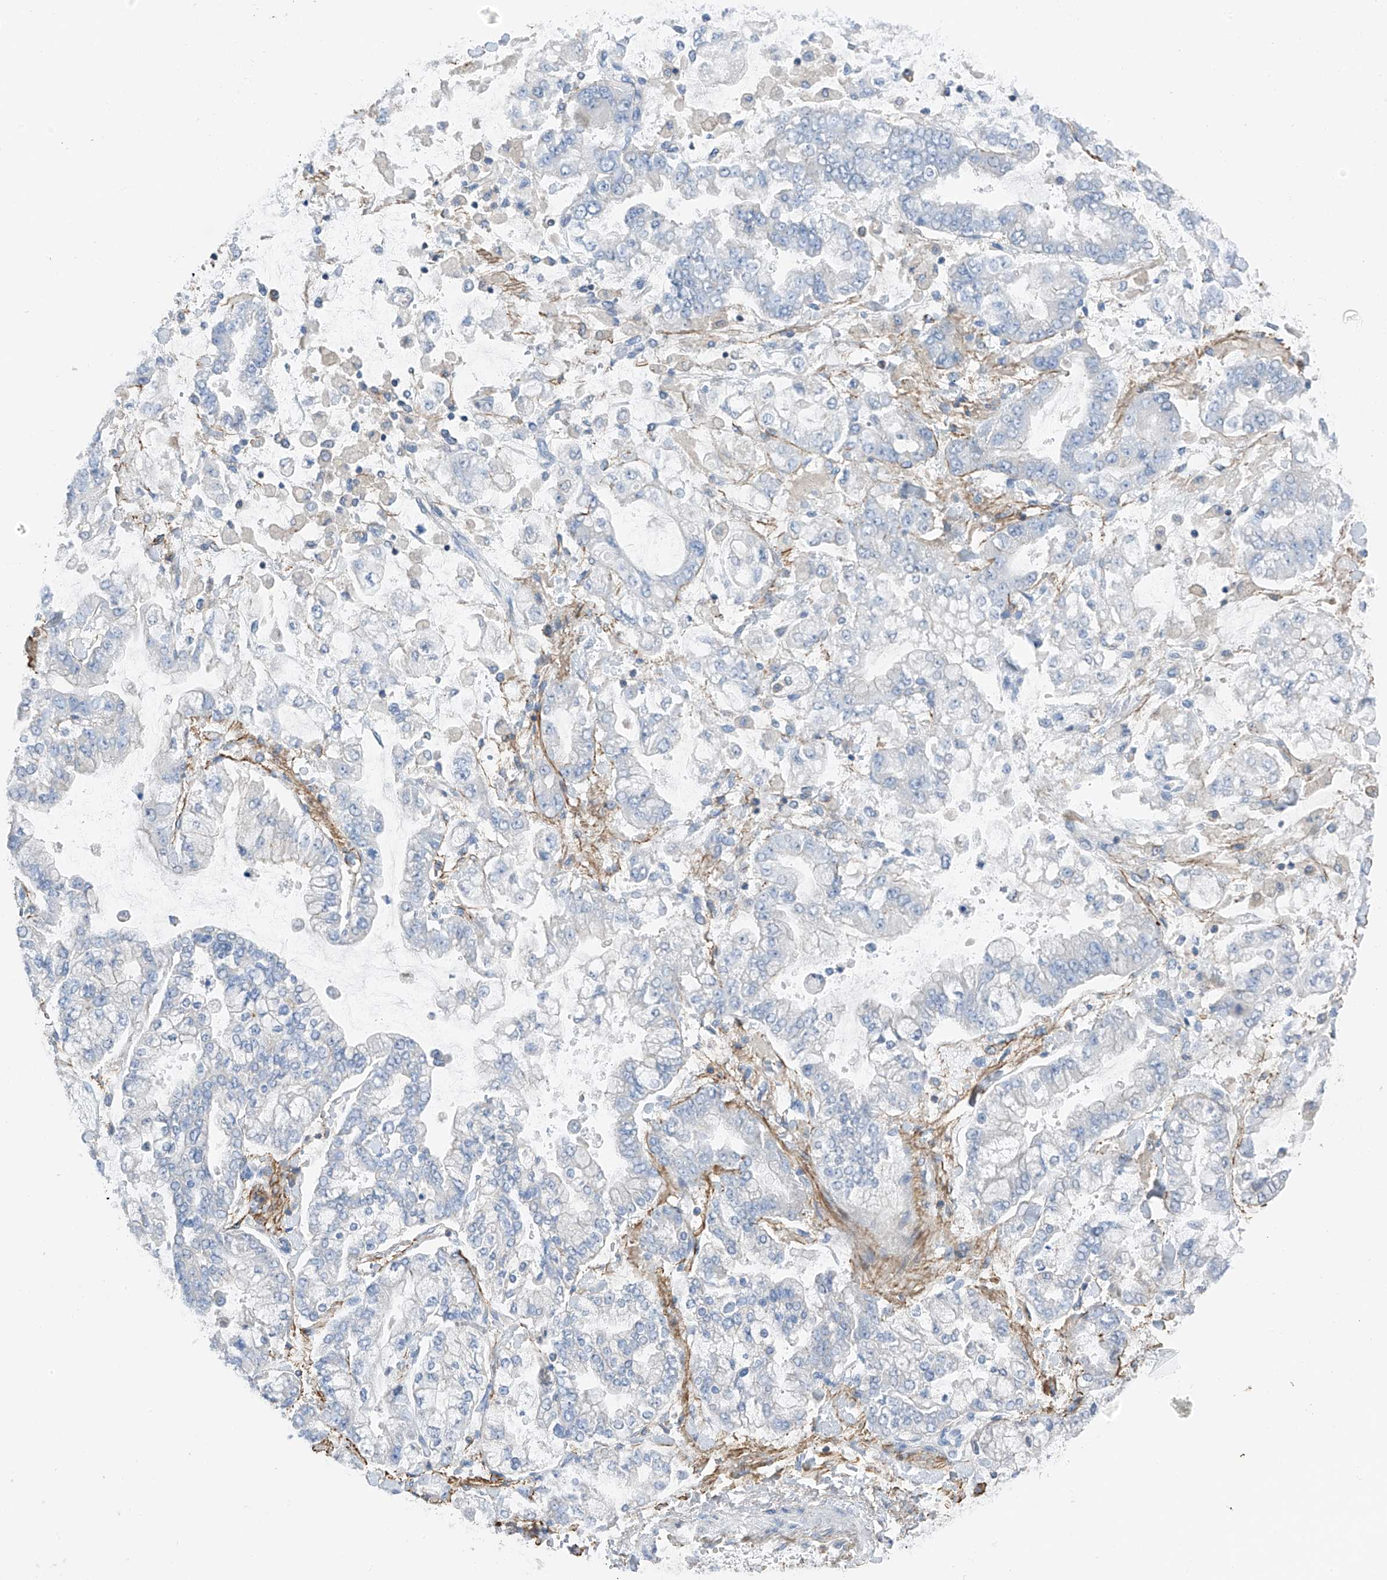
{"staining": {"intensity": "negative", "quantity": "none", "location": "none"}, "tissue": "stomach cancer", "cell_type": "Tumor cells", "image_type": "cancer", "snomed": [{"axis": "morphology", "description": "Normal tissue, NOS"}, {"axis": "morphology", "description": "Adenocarcinoma, NOS"}, {"axis": "topography", "description": "Stomach, upper"}, {"axis": "topography", "description": "Stomach"}], "caption": "IHC of stomach adenocarcinoma exhibits no positivity in tumor cells.", "gene": "NALCN", "patient": {"sex": "male", "age": 76}}